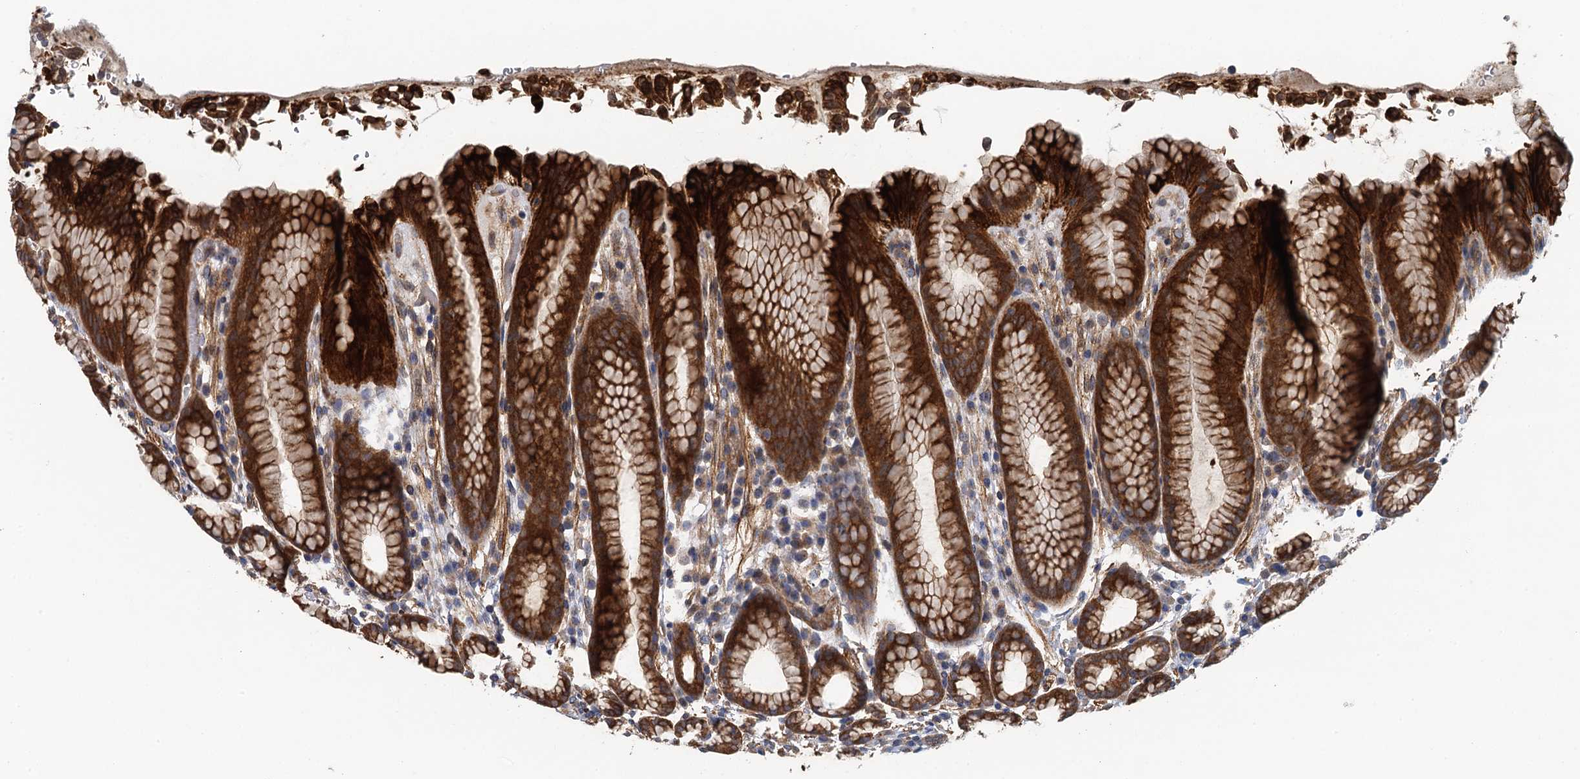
{"staining": {"intensity": "strong", "quantity": ">75%", "location": "cytoplasmic/membranous"}, "tissue": "stomach", "cell_type": "Glandular cells", "image_type": "normal", "snomed": [{"axis": "morphology", "description": "Normal tissue, NOS"}, {"axis": "topography", "description": "Stomach"}], "caption": "DAB (3,3'-diaminobenzidine) immunohistochemical staining of unremarkable stomach displays strong cytoplasmic/membranous protein expression in approximately >75% of glandular cells. The protein is stained brown, and the nuclei are stained in blue (DAB (3,3'-diaminobenzidine) IHC with brightfield microscopy, high magnification).", "gene": "RSAD2", "patient": {"sex": "male", "age": 42}}